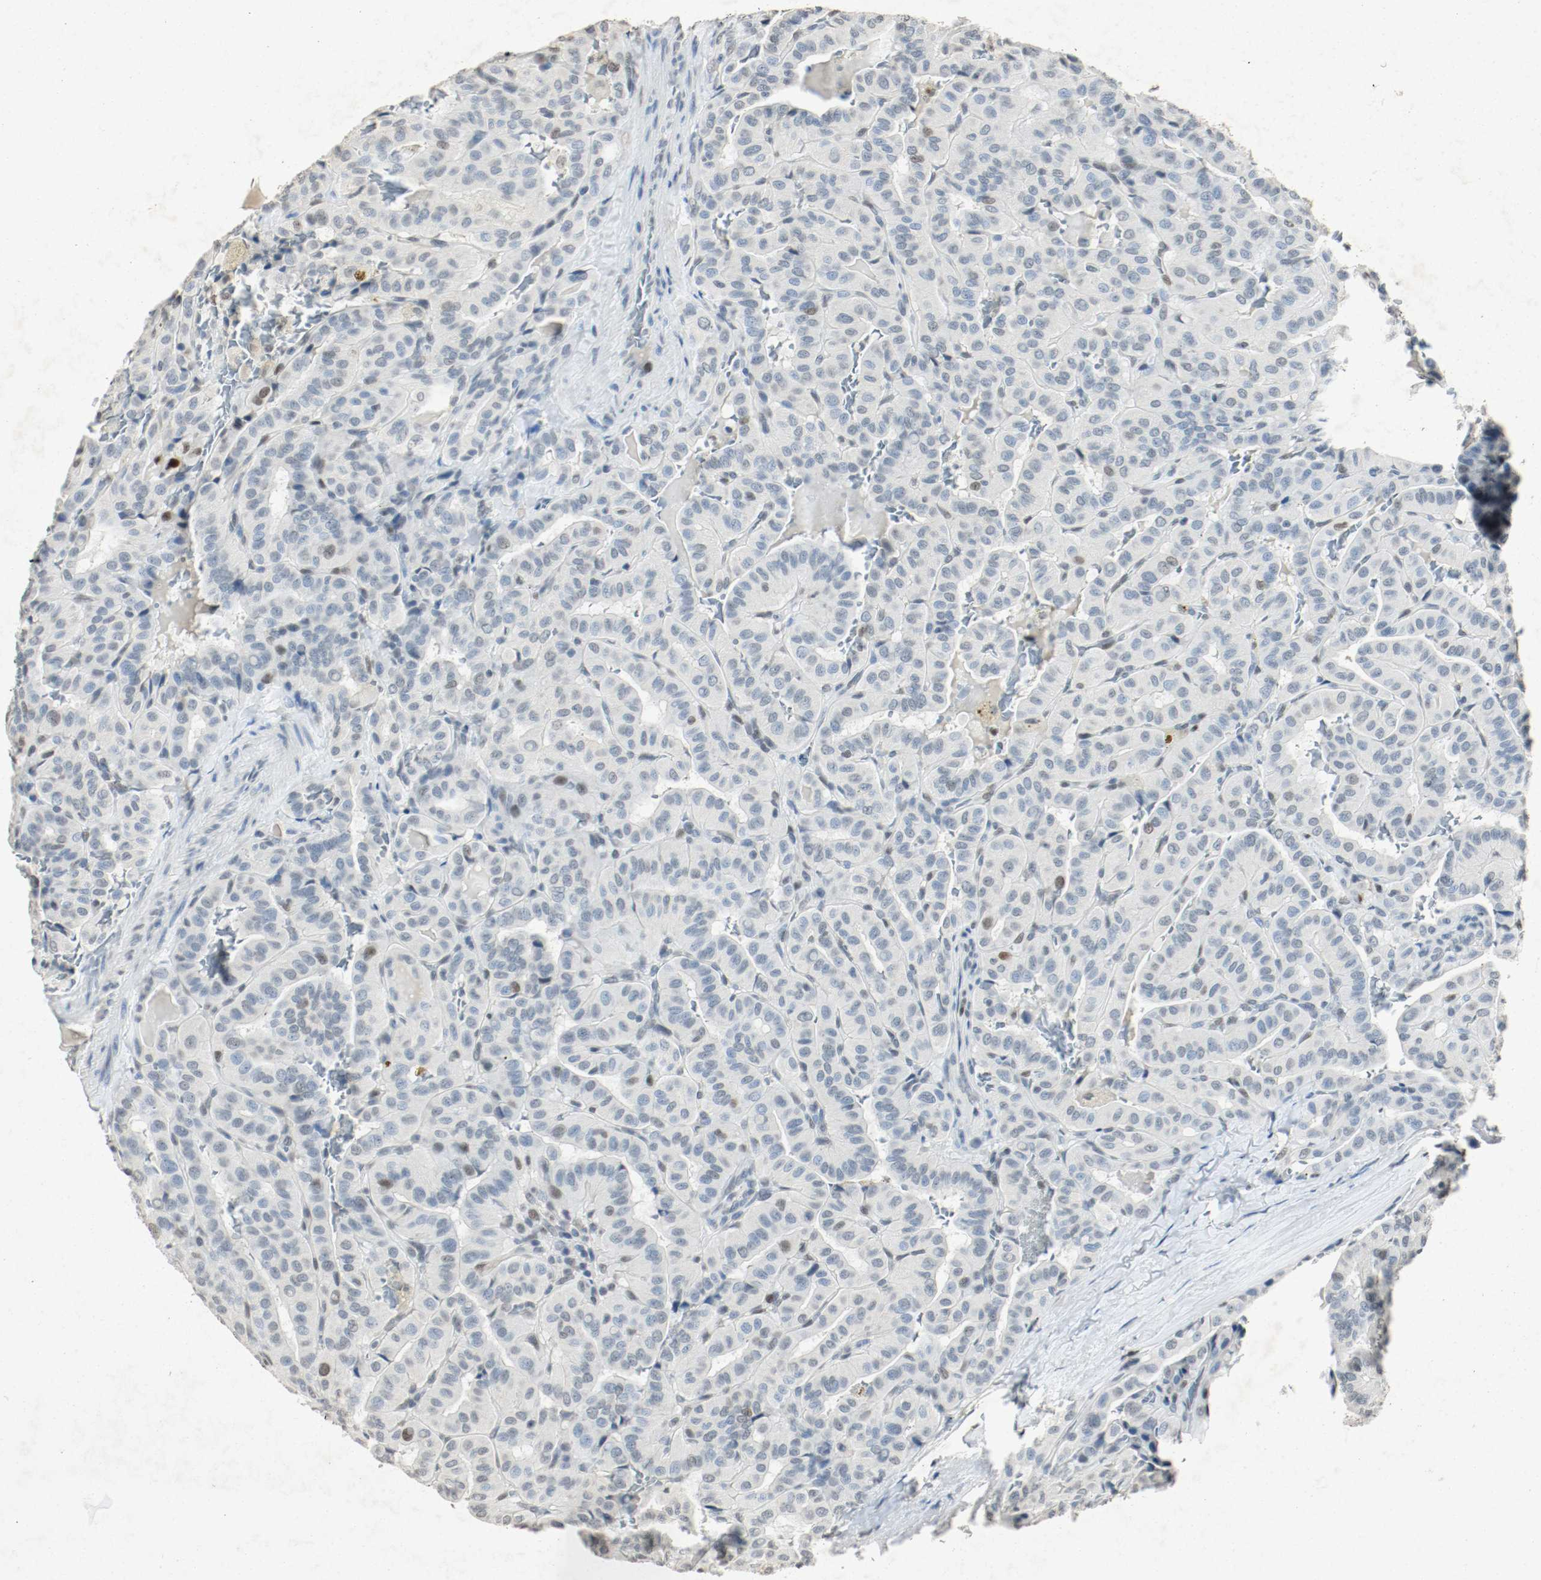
{"staining": {"intensity": "weak", "quantity": "<25%", "location": "nuclear"}, "tissue": "thyroid cancer", "cell_type": "Tumor cells", "image_type": "cancer", "snomed": [{"axis": "morphology", "description": "Papillary adenocarcinoma, NOS"}, {"axis": "topography", "description": "Thyroid gland"}], "caption": "IHC of human thyroid cancer reveals no staining in tumor cells.", "gene": "DNMT1", "patient": {"sex": "male", "age": 77}}